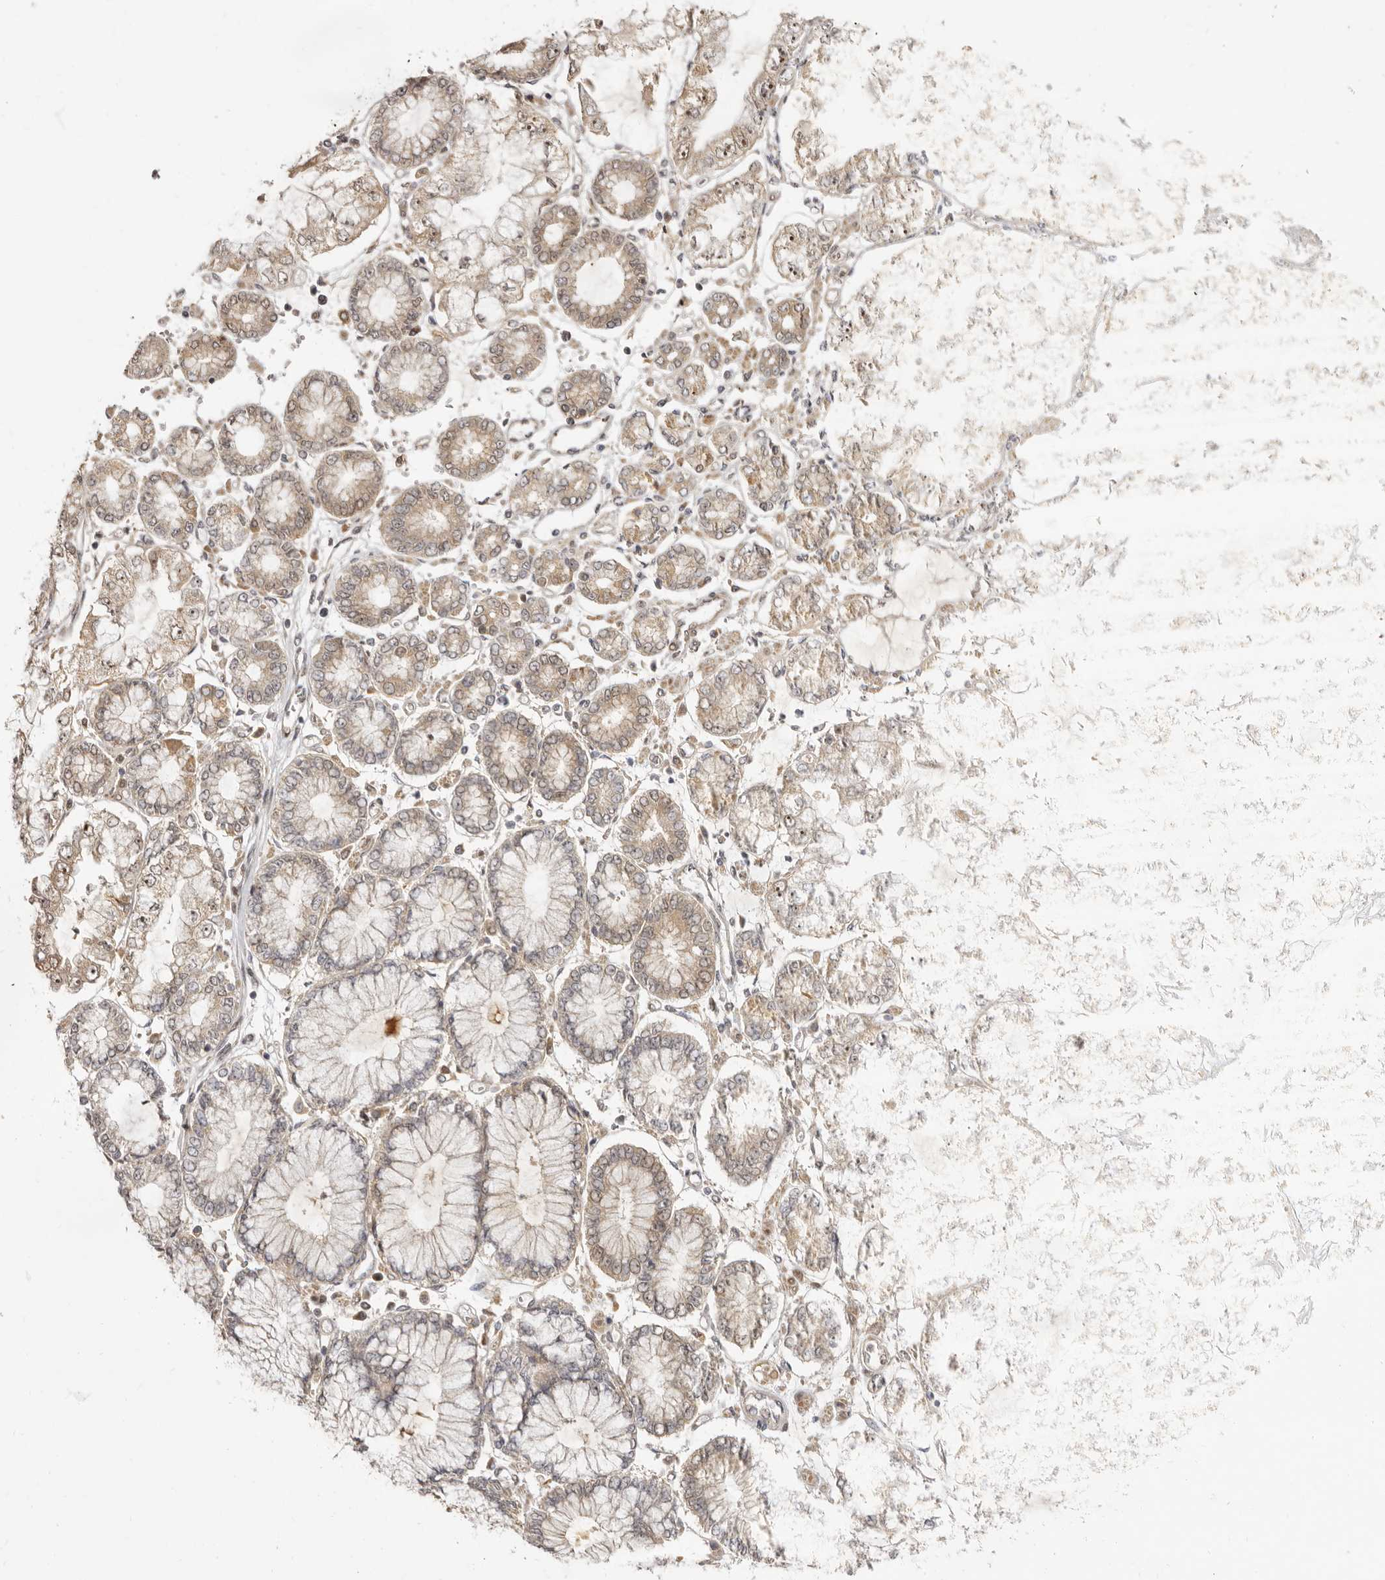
{"staining": {"intensity": "weak", "quantity": ">75%", "location": "cytoplasmic/membranous"}, "tissue": "stomach cancer", "cell_type": "Tumor cells", "image_type": "cancer", "snomed": [{"axis": "morphology", "description": "Adenocarcinoma, NOS"}, {"axis": "topography", "description": "Stomach"}], "caption": "Human stomach adenocarcinoma stained with a protein marker shows weak staining in tumor cells.", "gene": "ZNF326", "patient": {"sex": "male", "age": 76}}